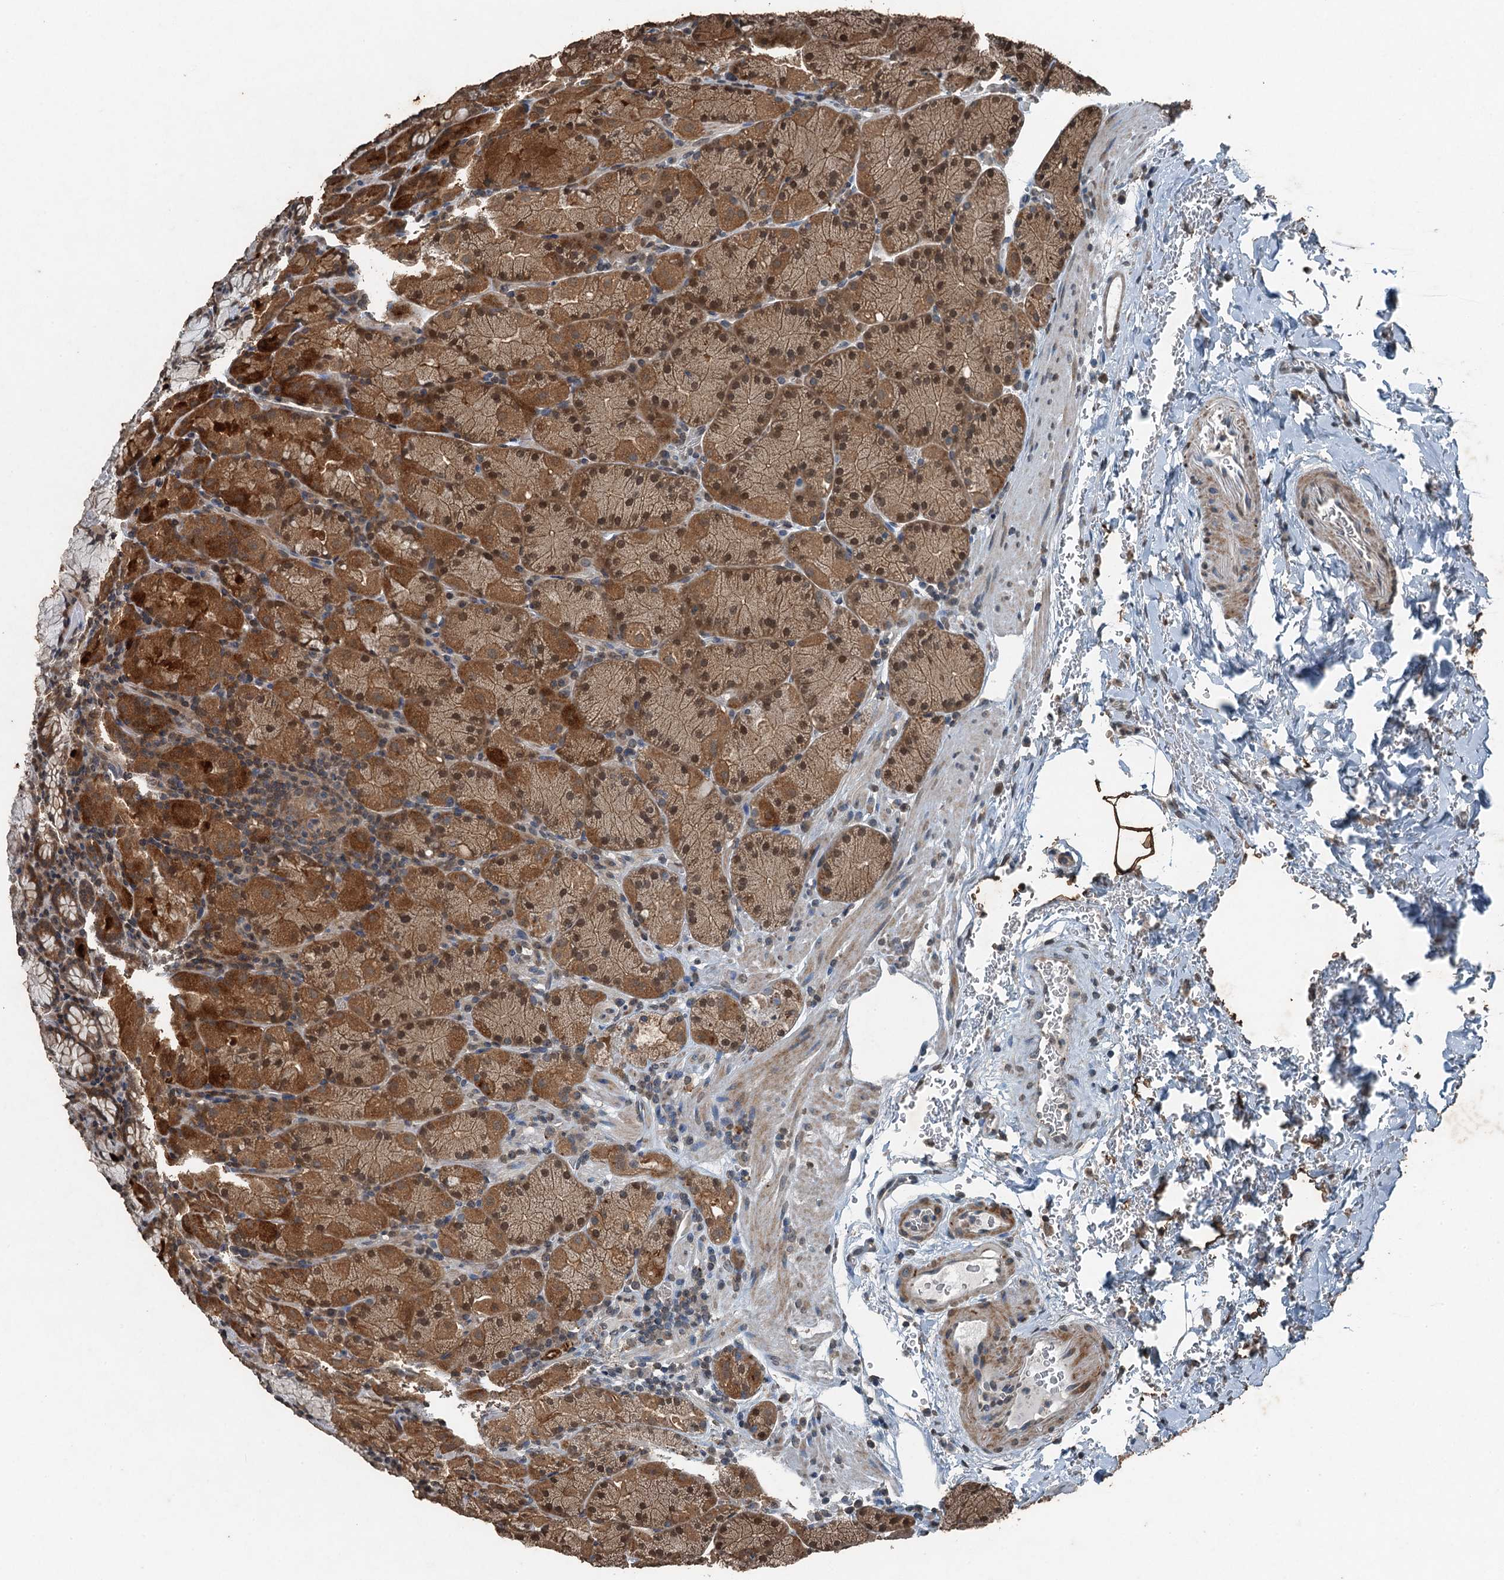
{"staining": {"intensity": "moderate", "quantity": ">75%", "location": "cytoplasmic/membranous,nuclear"}, "tissue": "stomach", "cell_type": "Glandular cells", "image_type": "normal", "snomed": [{"axis": "morphology", "description": "Normal tissue, NOS"}, {"axis": "topography", "description": "Stomach, upper"}, {"axis": "topography", "description": "Stomach, lower"}], "caption": "Protein expression analysis of normal stomach reveals moderate cytoplasmic/membranous,nuclear positivity in about >75% of glandular cells.", "gene": "TCTN1", "patient": {"sex": "male", "age": 80}}